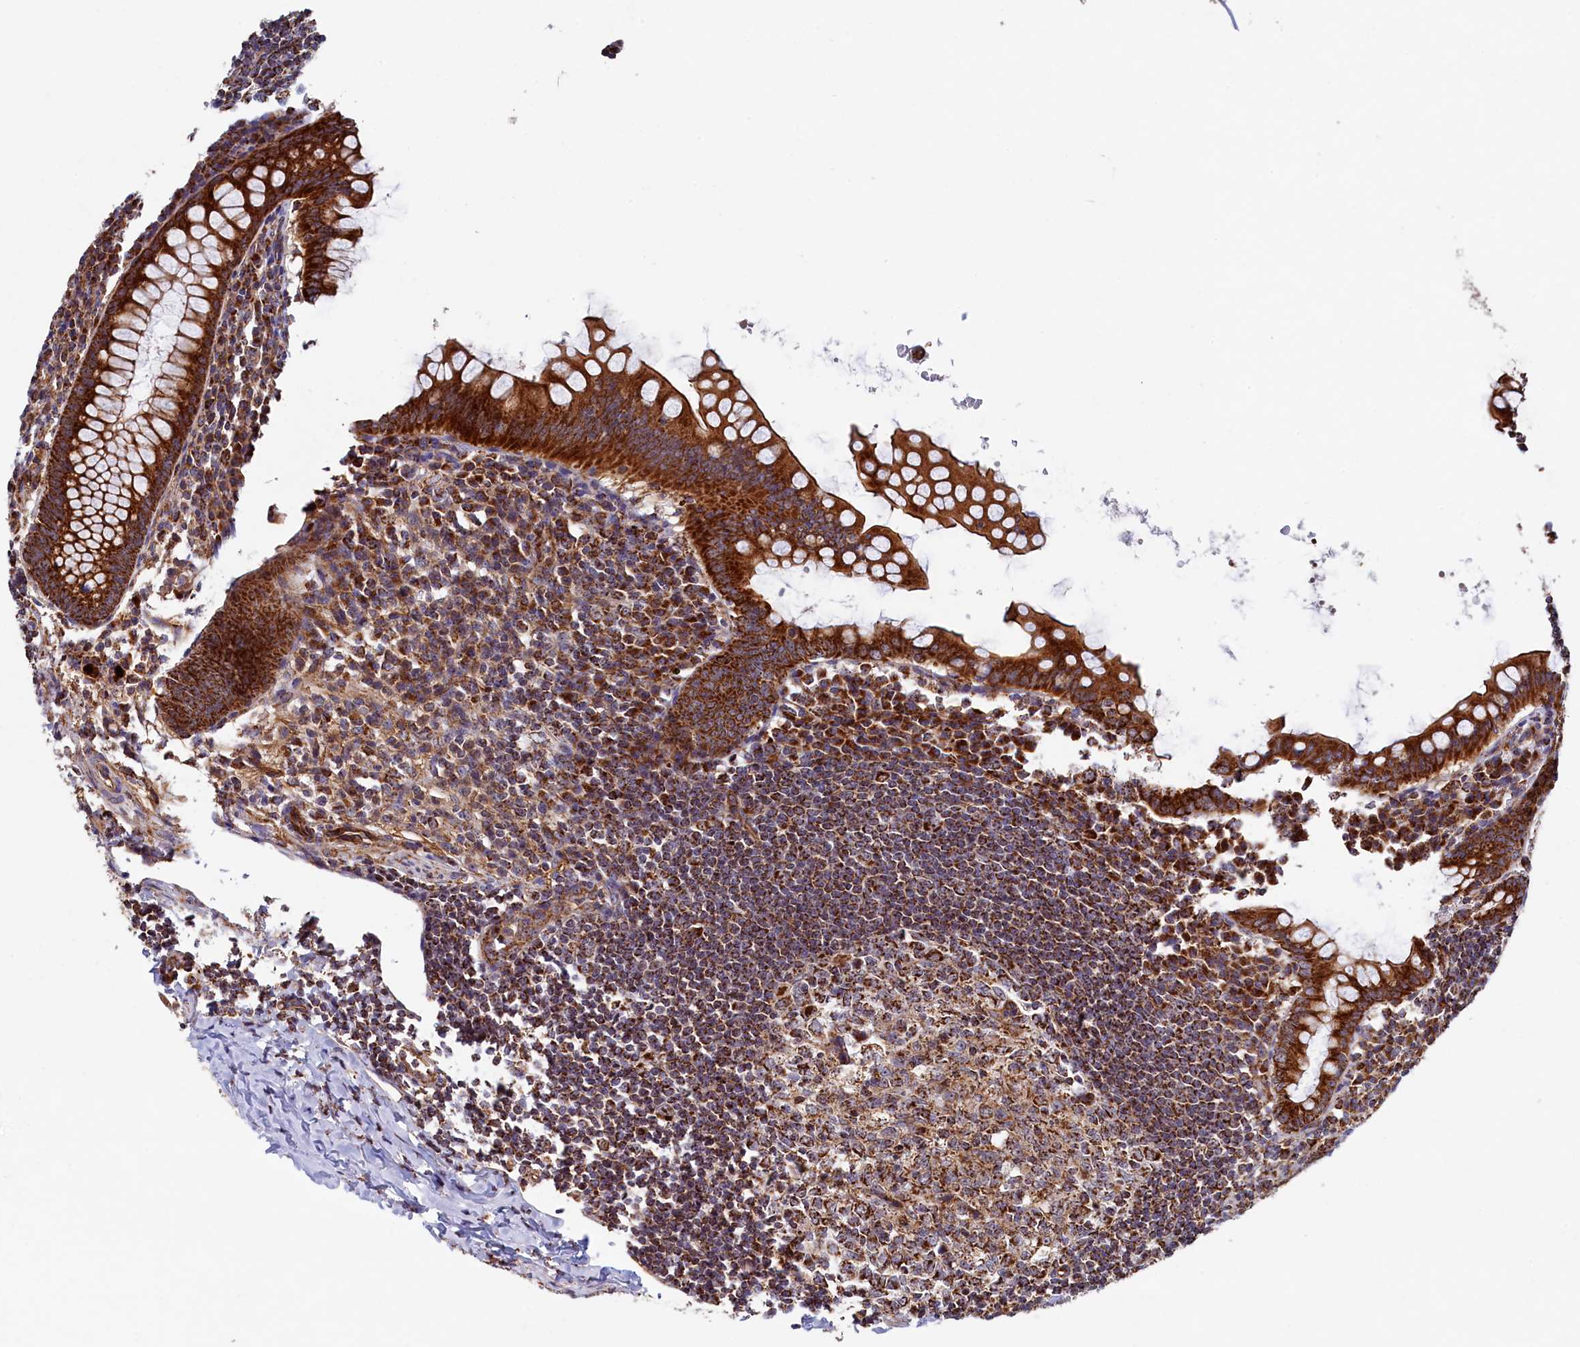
{"staining": {"intensity": "strong", "quantity": ">75%", "location": "cytoplasmic/membranous"}, "tissue": "appendix", "cell_type": "Glandular cells", "image_type": "normal", "snomed": [{"axis": "morphology", "description": "Normal tissue, NOS"}, {"axis": "topography", "description": "Appendix"}], "caption": "High-magnification brightfield microscopy of normal appendix stained with DAB (brown) and counterstained with hematoxylin (blue). glandular cells exhibit strong cytoplasmic/membranous staining is appreciated in approximately>75% of cells. Immunohistochemistry (ihc) stains the protein in brown and the nuclei are stained blue.", "gene": "UBE3B", "patient": {"sex": "female", "age": 33}}